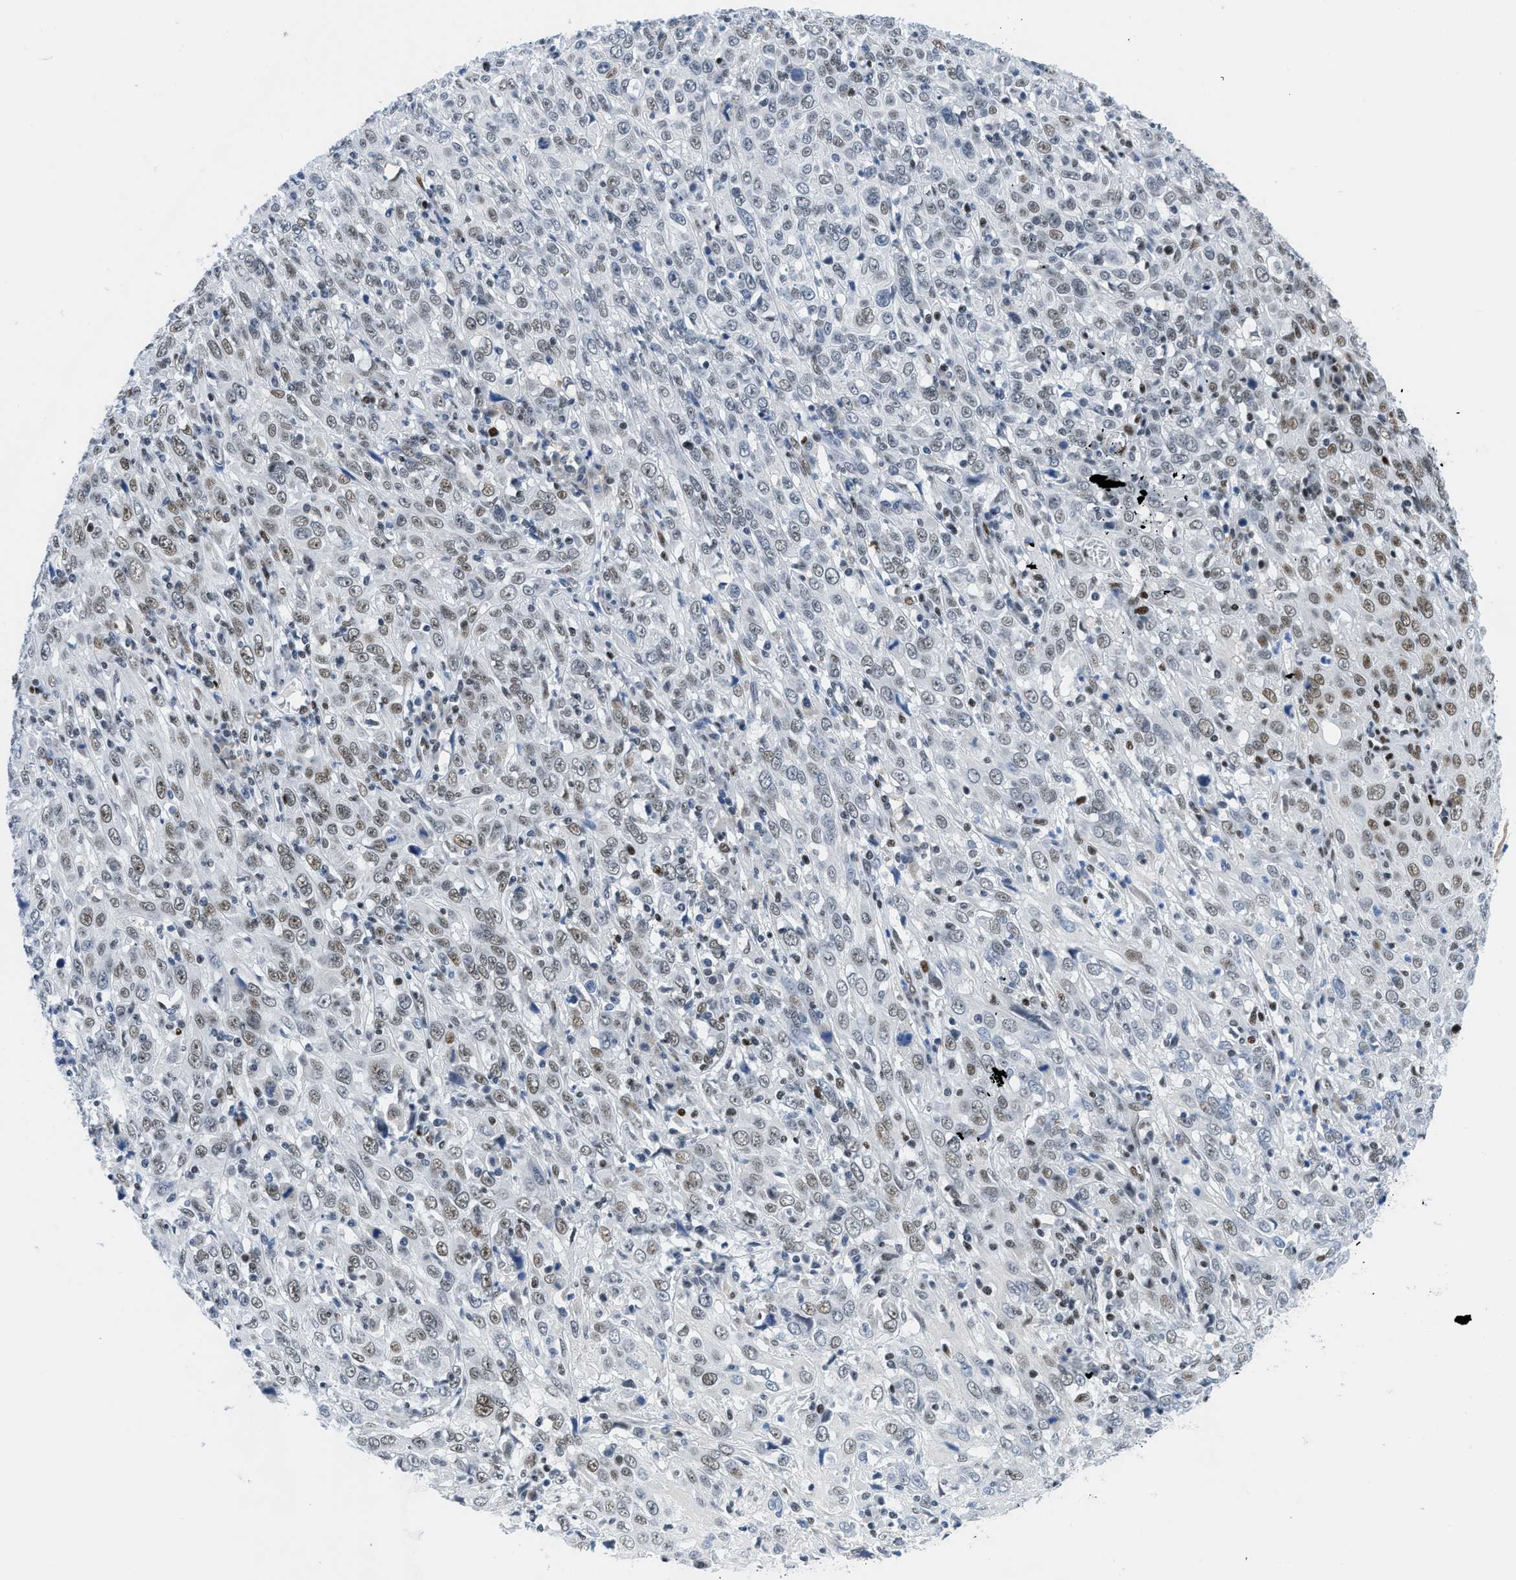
{"staining": {"intensity": "moderate", "quantity": "25%-75%", "location": "nuclear"}, "tissue": "cervical cancer", "cell_type": "Tumor cells", "image_type": "cancer", "snomed": [{"axis": "morphology", "description": "Squamous cell carcinoma, NOS"}, {"axis": "topography", "description": "Cervix"}], "caption": "Tumor cells show moderate nuclear expression in approximately 25%-75% of cells in cervical cancer.", "gene": "SMARCAD1", "patient": {"sex": "female", "age": 46}}